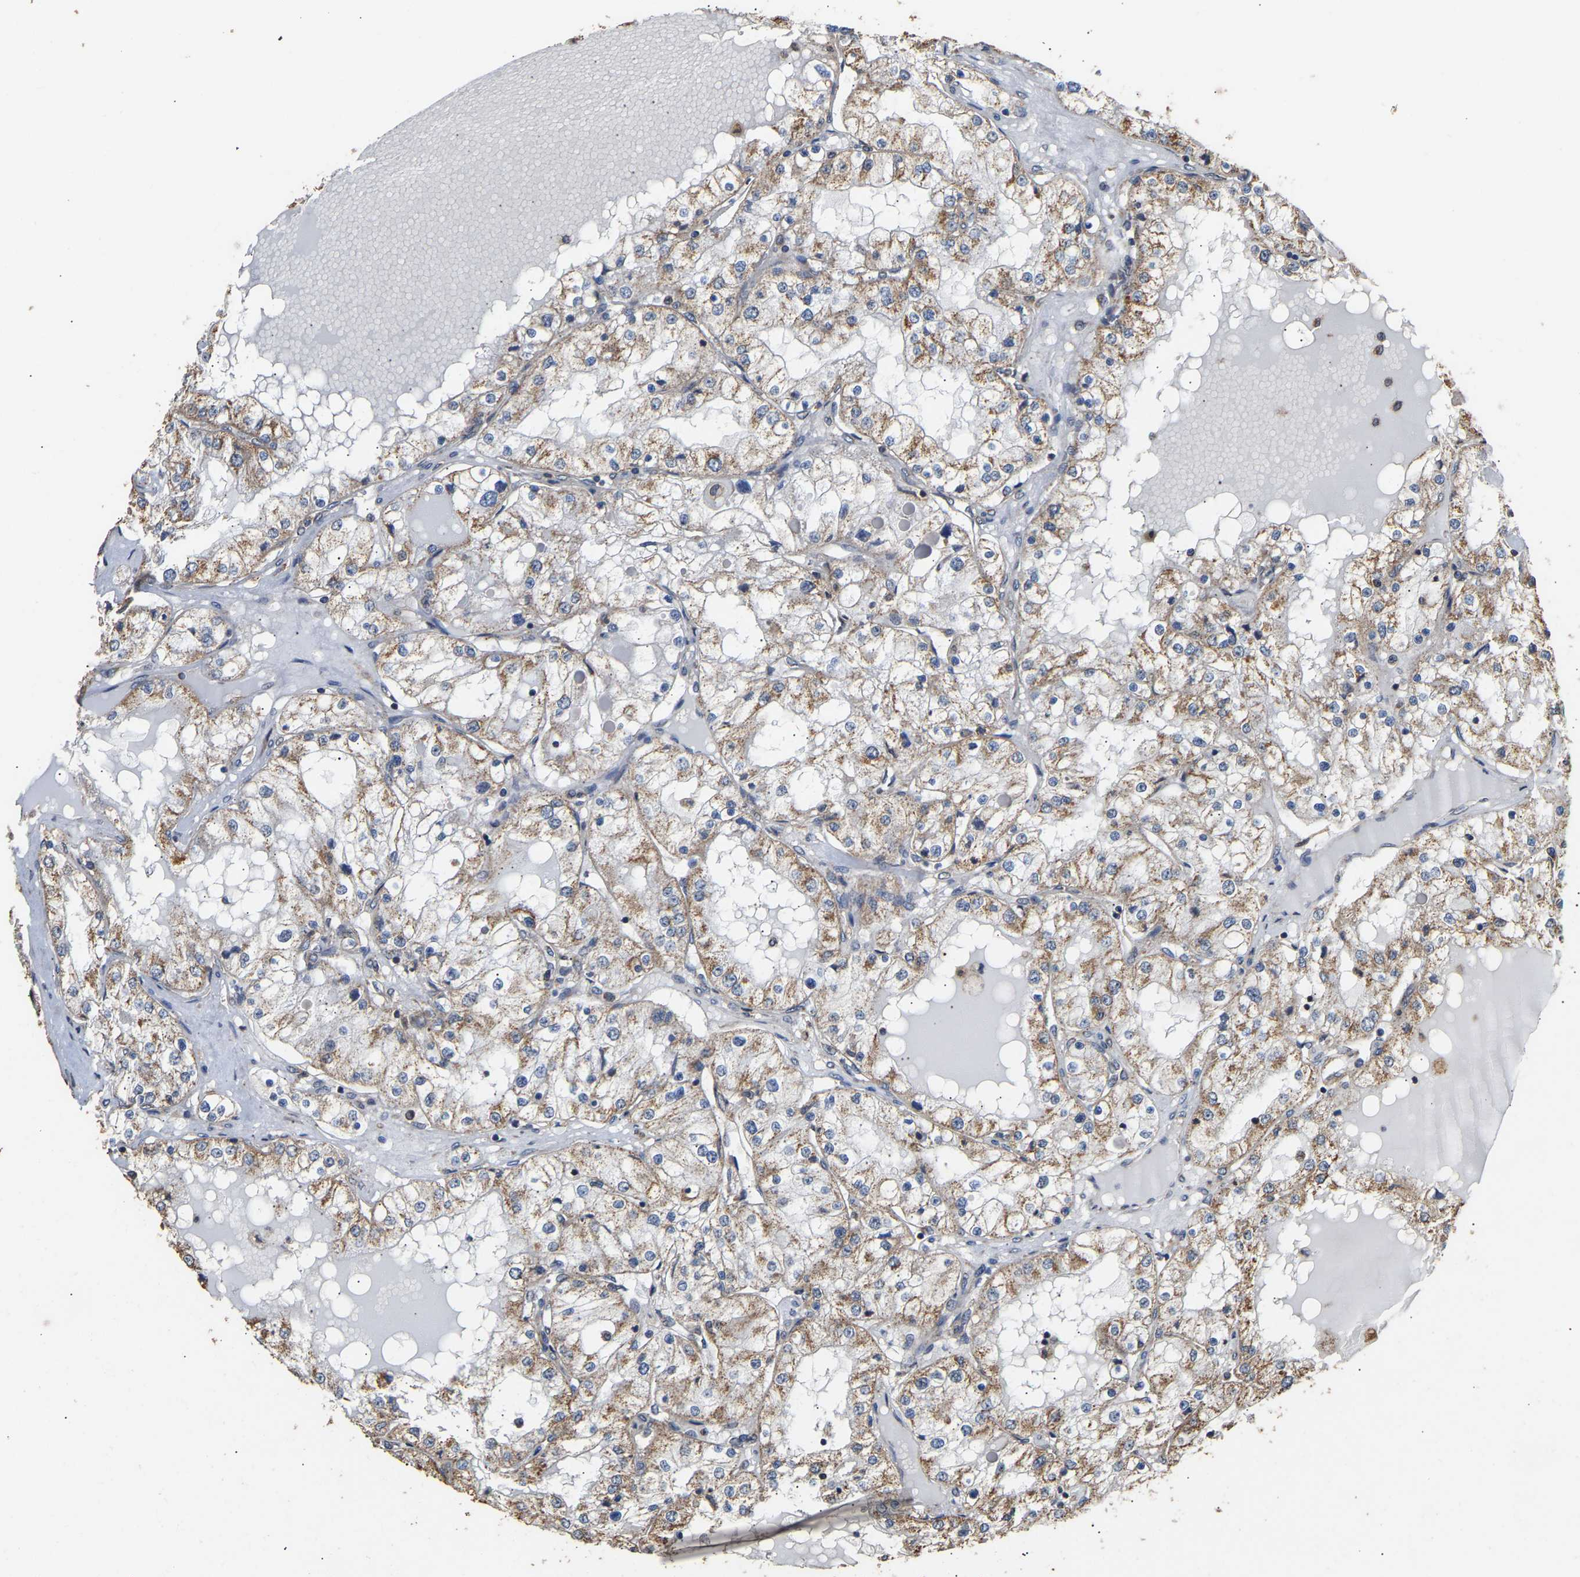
{"staining": {"intensity": "moderate", "quantity": ">75%", "location": "cytoplasmic/membranous"}, "tissue": "renal cancer", "cell_type": "Tumor cells", "image_type": "cancer", "snomed": [{"axis": "morphology", "description": "Adenocarcinoma, NOS"}, {"axis": "topography", "description": "Kidney"}], "caption": "Immunohistochemistry micrograph of renal cancer stained for a protein (brown), which shows medium levels of moderate cytoplasmic/membranous expression in approximately >75% of tumor cells.", "gene": "ZNF26", "patient": {"sex": "male", "age": 68}}